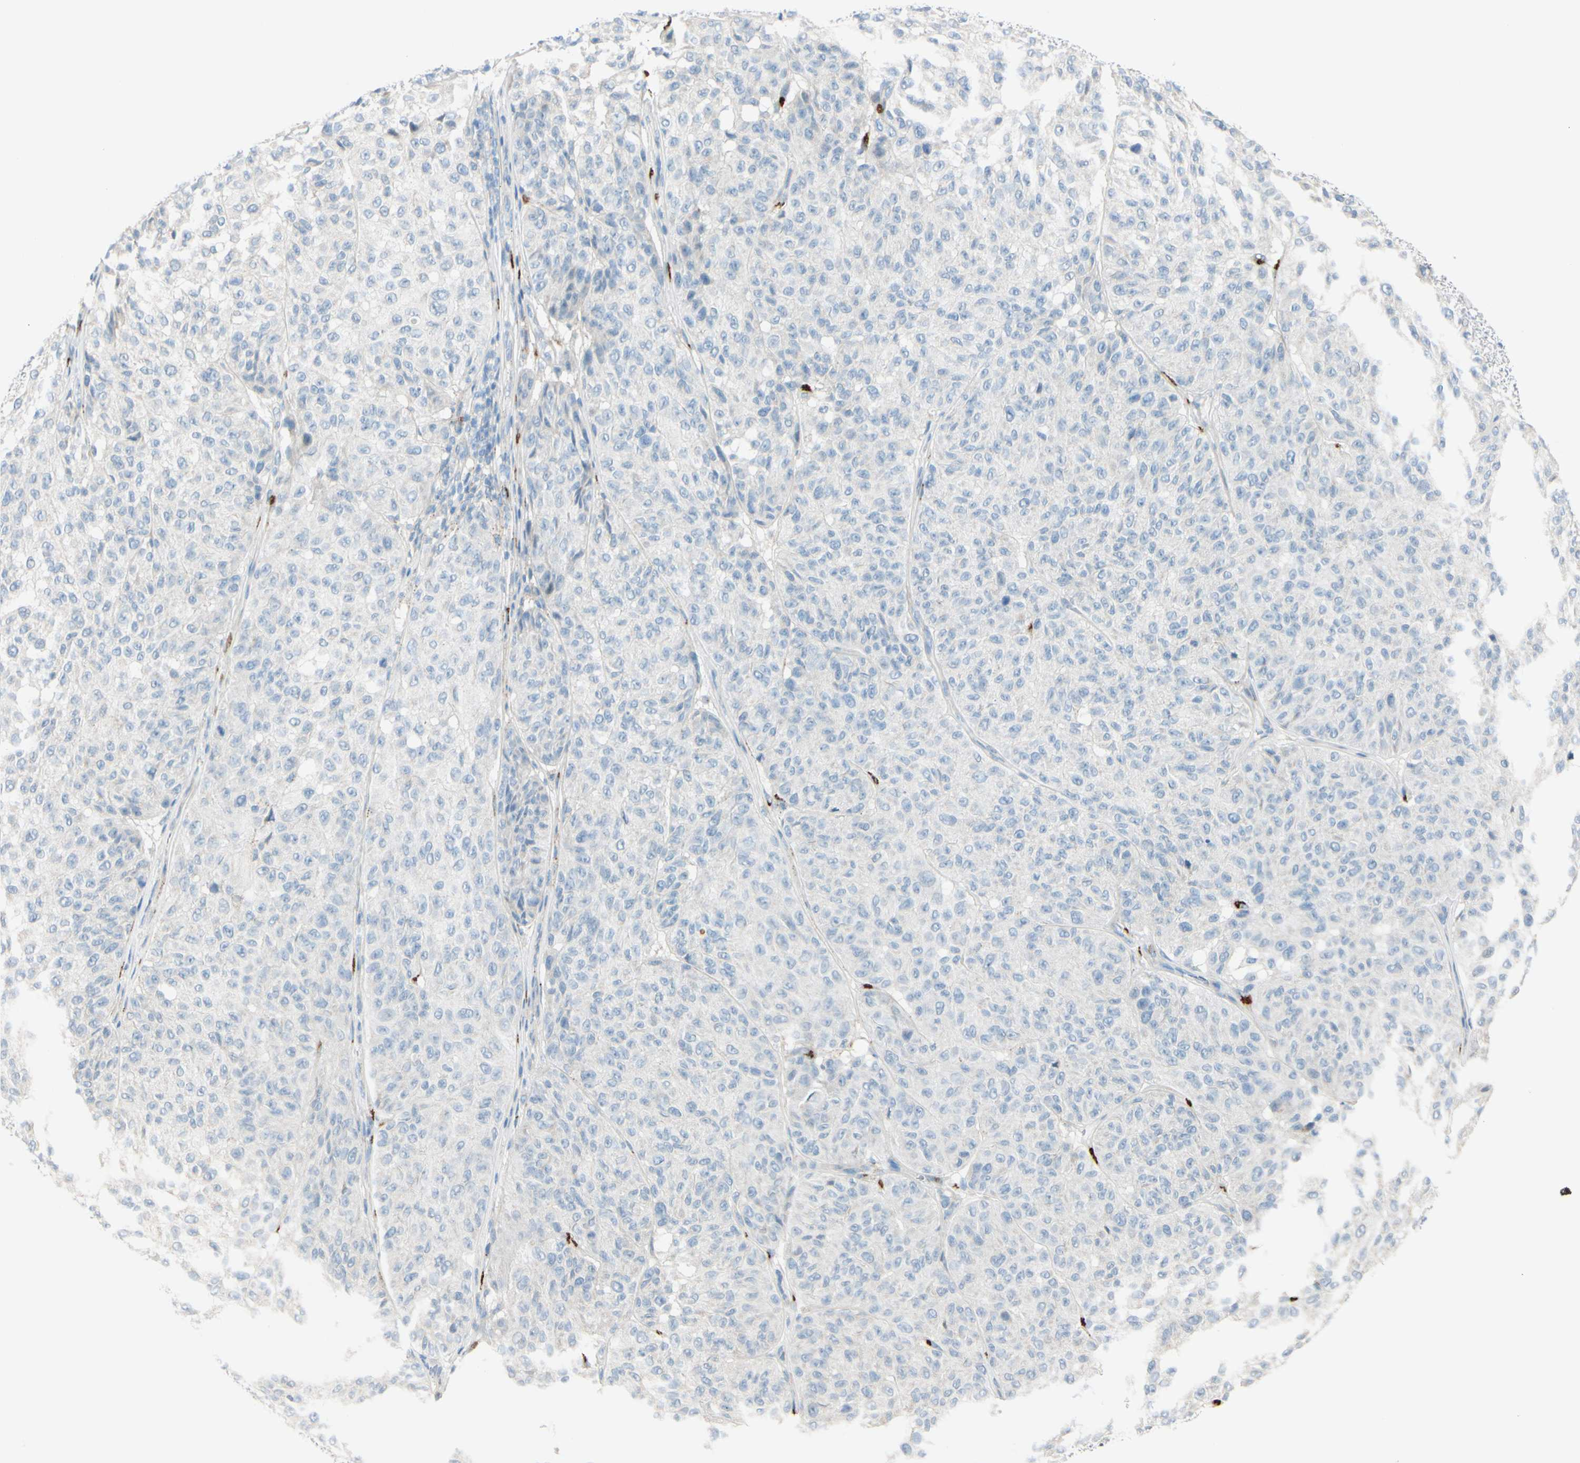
{"staining": {"intensity": "negative", "quantity": "none", "location": "none"}, "tissue": "melanoma", "cell_type": "Tumor cells", "image_type": "cancer", "snomed": [{"axis": "morphology", "description": "Malignant melanoma, NOS"}, {"axis": "topography", "description": "Skin"}], "caption": "The photomicrograph shows no significant staining in tumor cells of melanoma.", "gene": "GALNT5", "patient": {"sex": "female", "age": 46}}